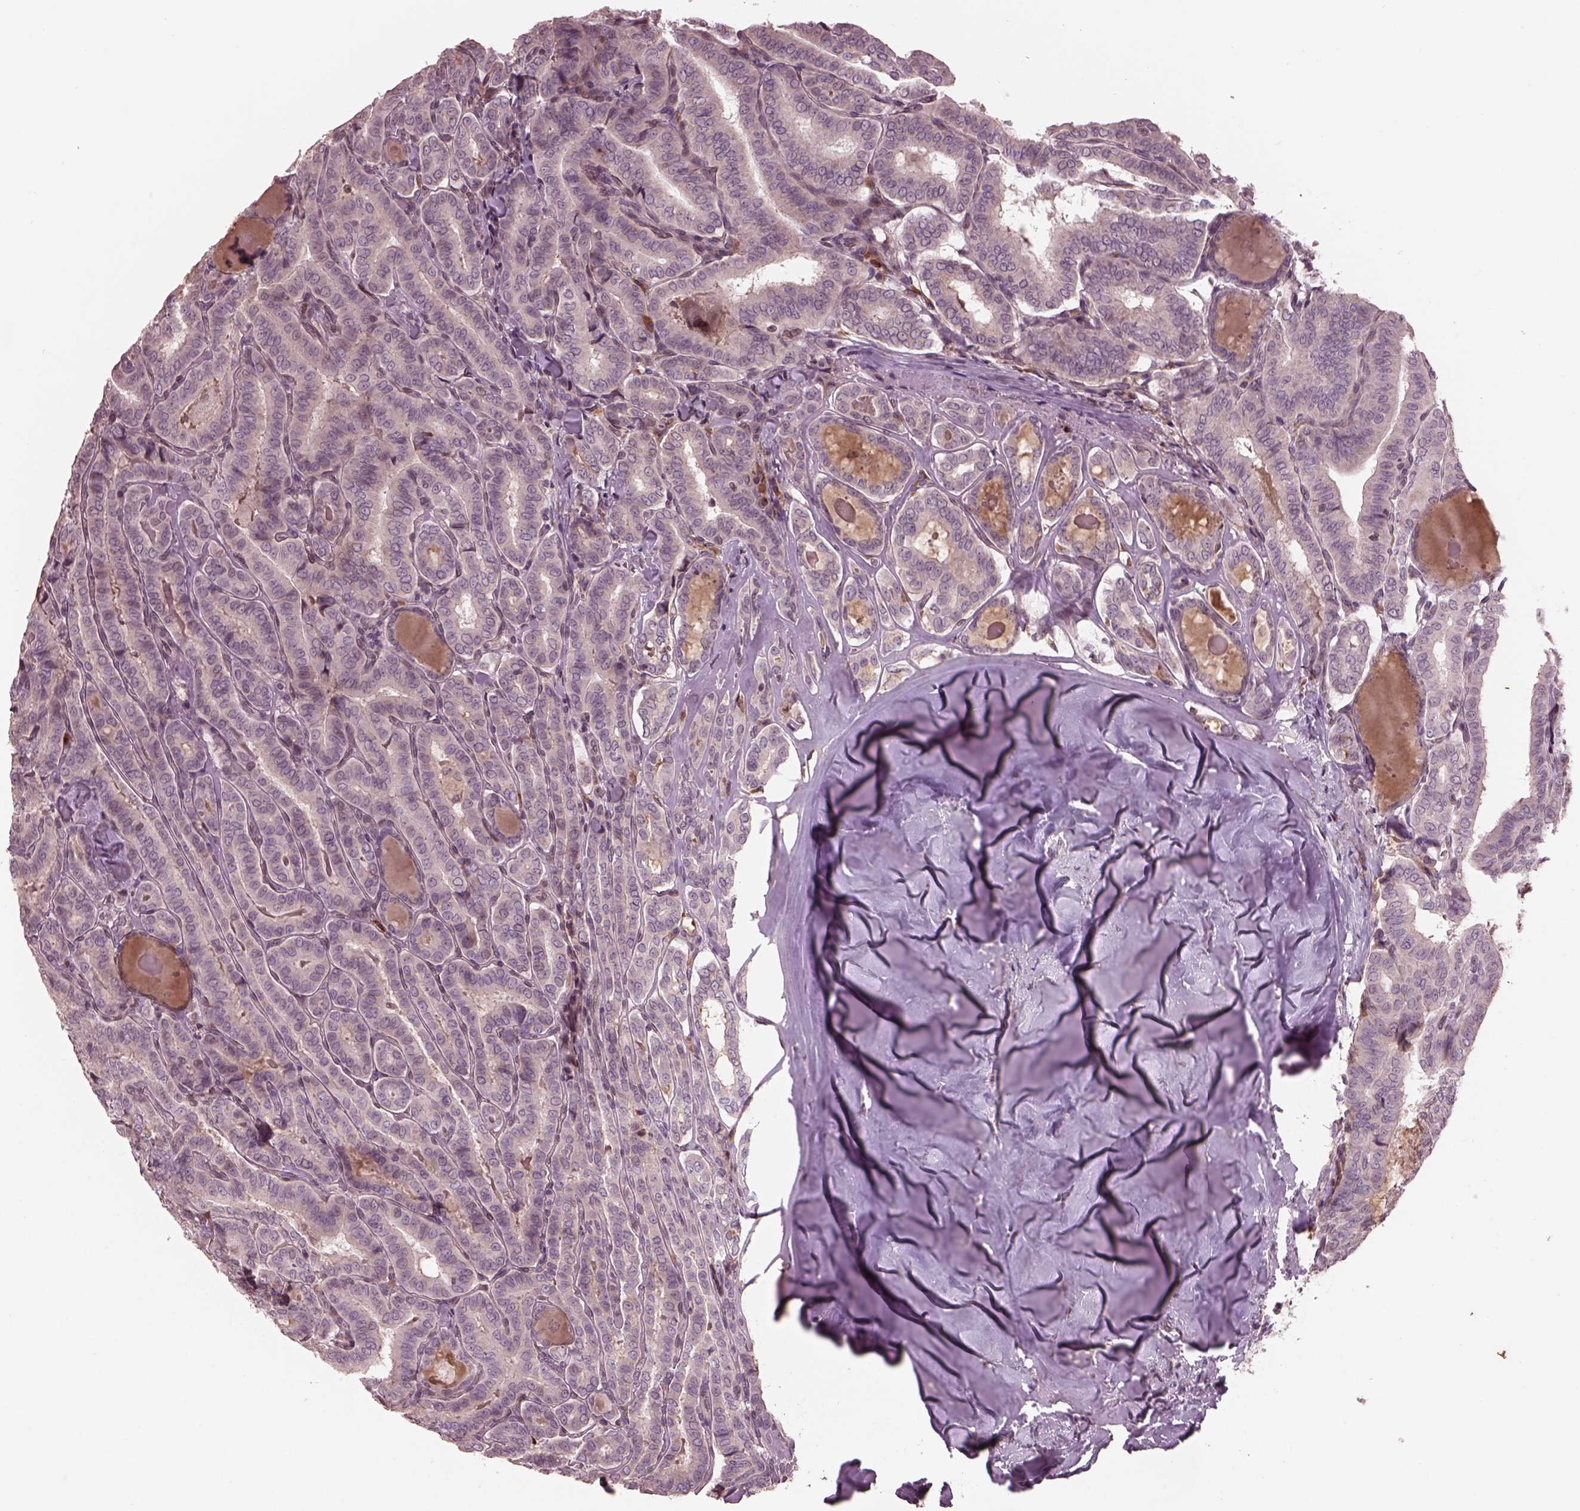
{"staining": {"intensity": "negative", "quantity": "none", "location": "none"}, "tissue": "thyroid cancer", "cell_type": "Tumor cells", "image_type": "cancer", "snomed": [{"axis": "morphology", "description": "Papillary adenocarcinoma, NOS"}, {"axis": "morphology", "description": "Papillary adenoma metastatic"}, {"axis": "topography", "description": "Thyroid gland"}], "caption": "IHC histopathology image of neoplastic tissue: thyroid cancer stained with DAB reveals no significant protein staining in tumor cells.", "gene": "PTX4", "patient": {"sex": "female", "age": 50}}